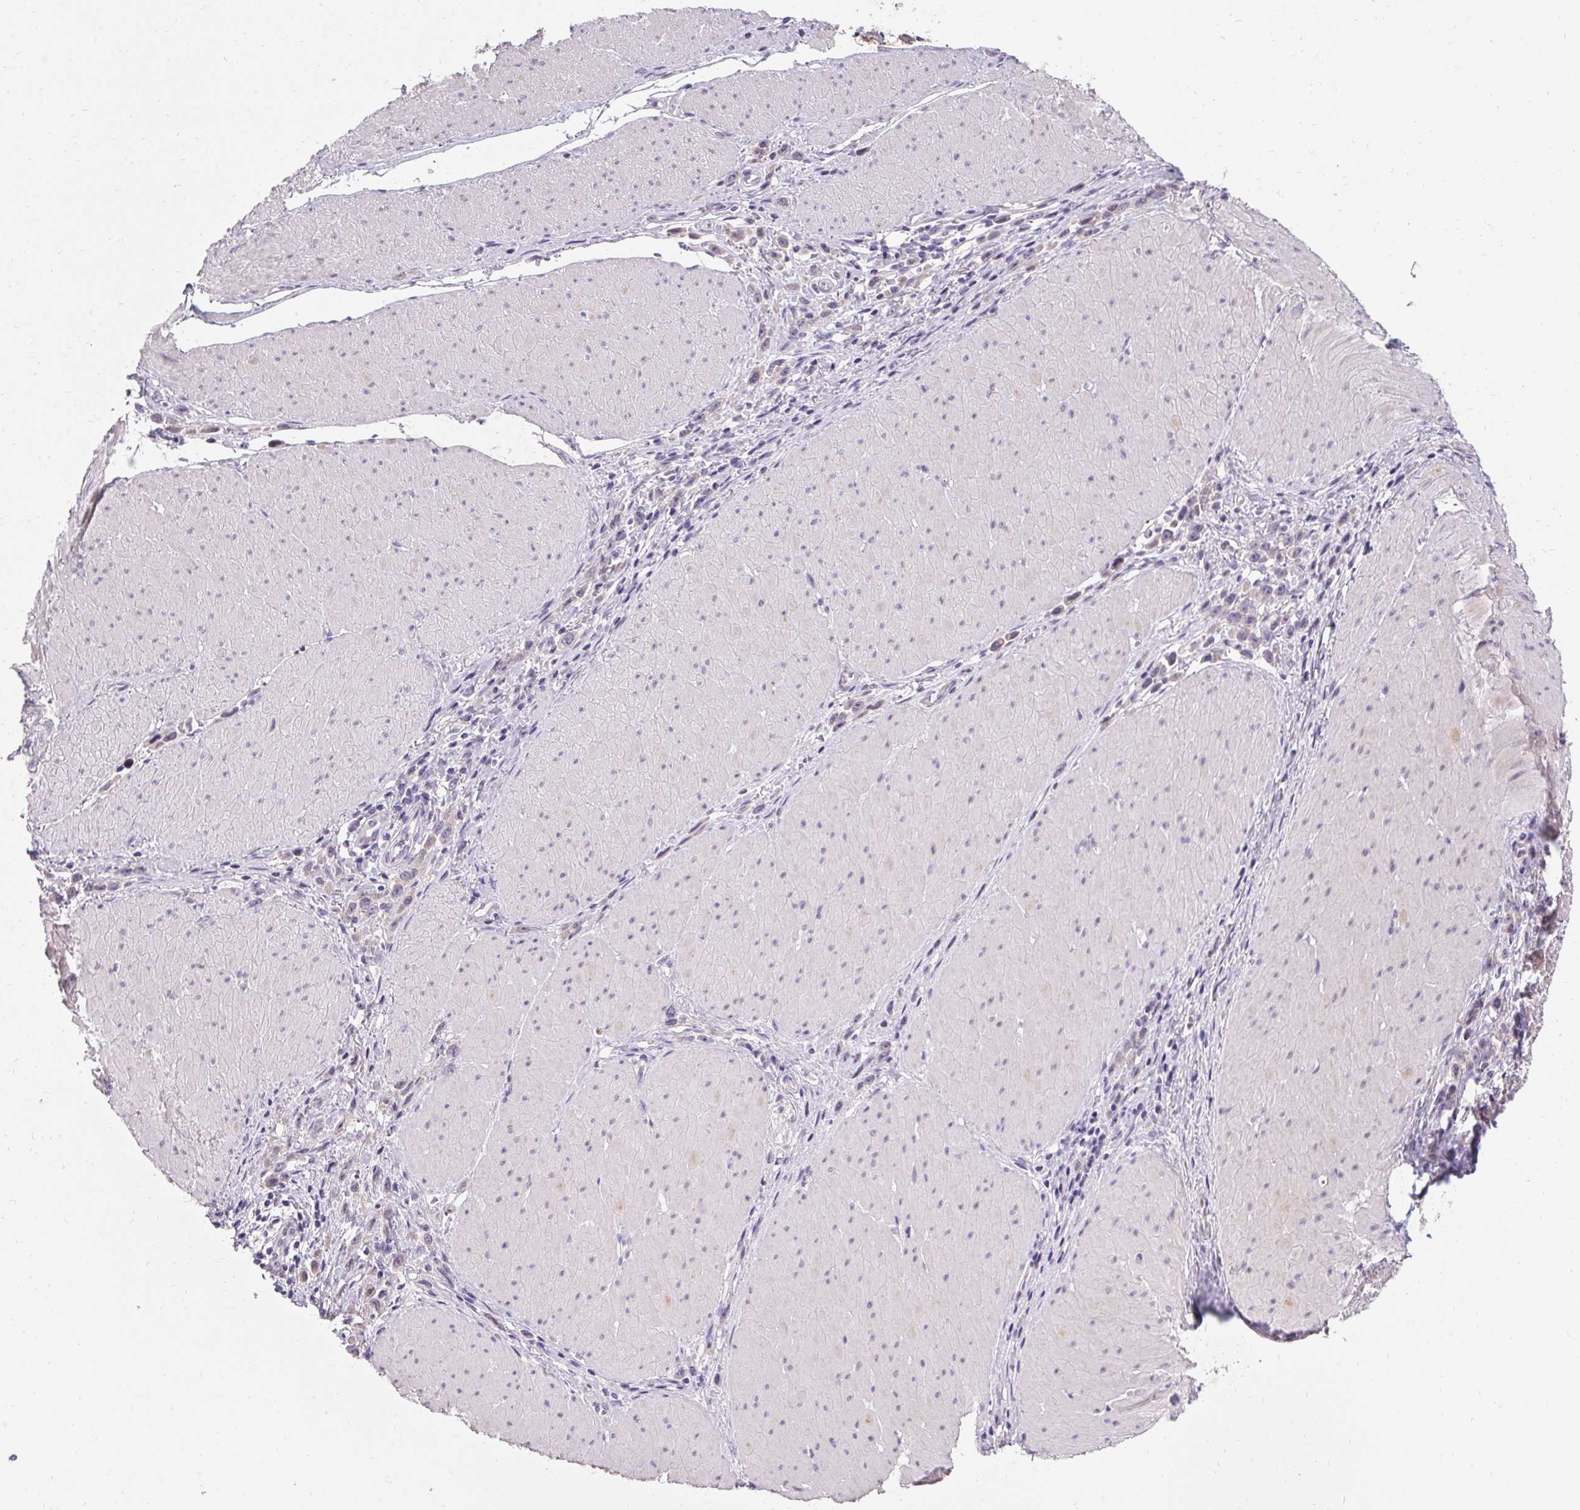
{"staining": {"intensity": "negative", "quantity": "none", "location": "none"}, "tissue": "stomach cancer", "cell_type": "Tumor cells", "image_type": "cancer", "snomed": [{"axis": "morphology", "description": "Adenocarcinoma, NOS"}, {"axis": "topography", "description": "Stomach"}], "caption": "DAB immunohistochemical staining of human adenocarcinoma (stomach) displays no significant expression in tumor cells.", "gene": "HSD17B3", "patient": {"sex": "male", "age": 47}}